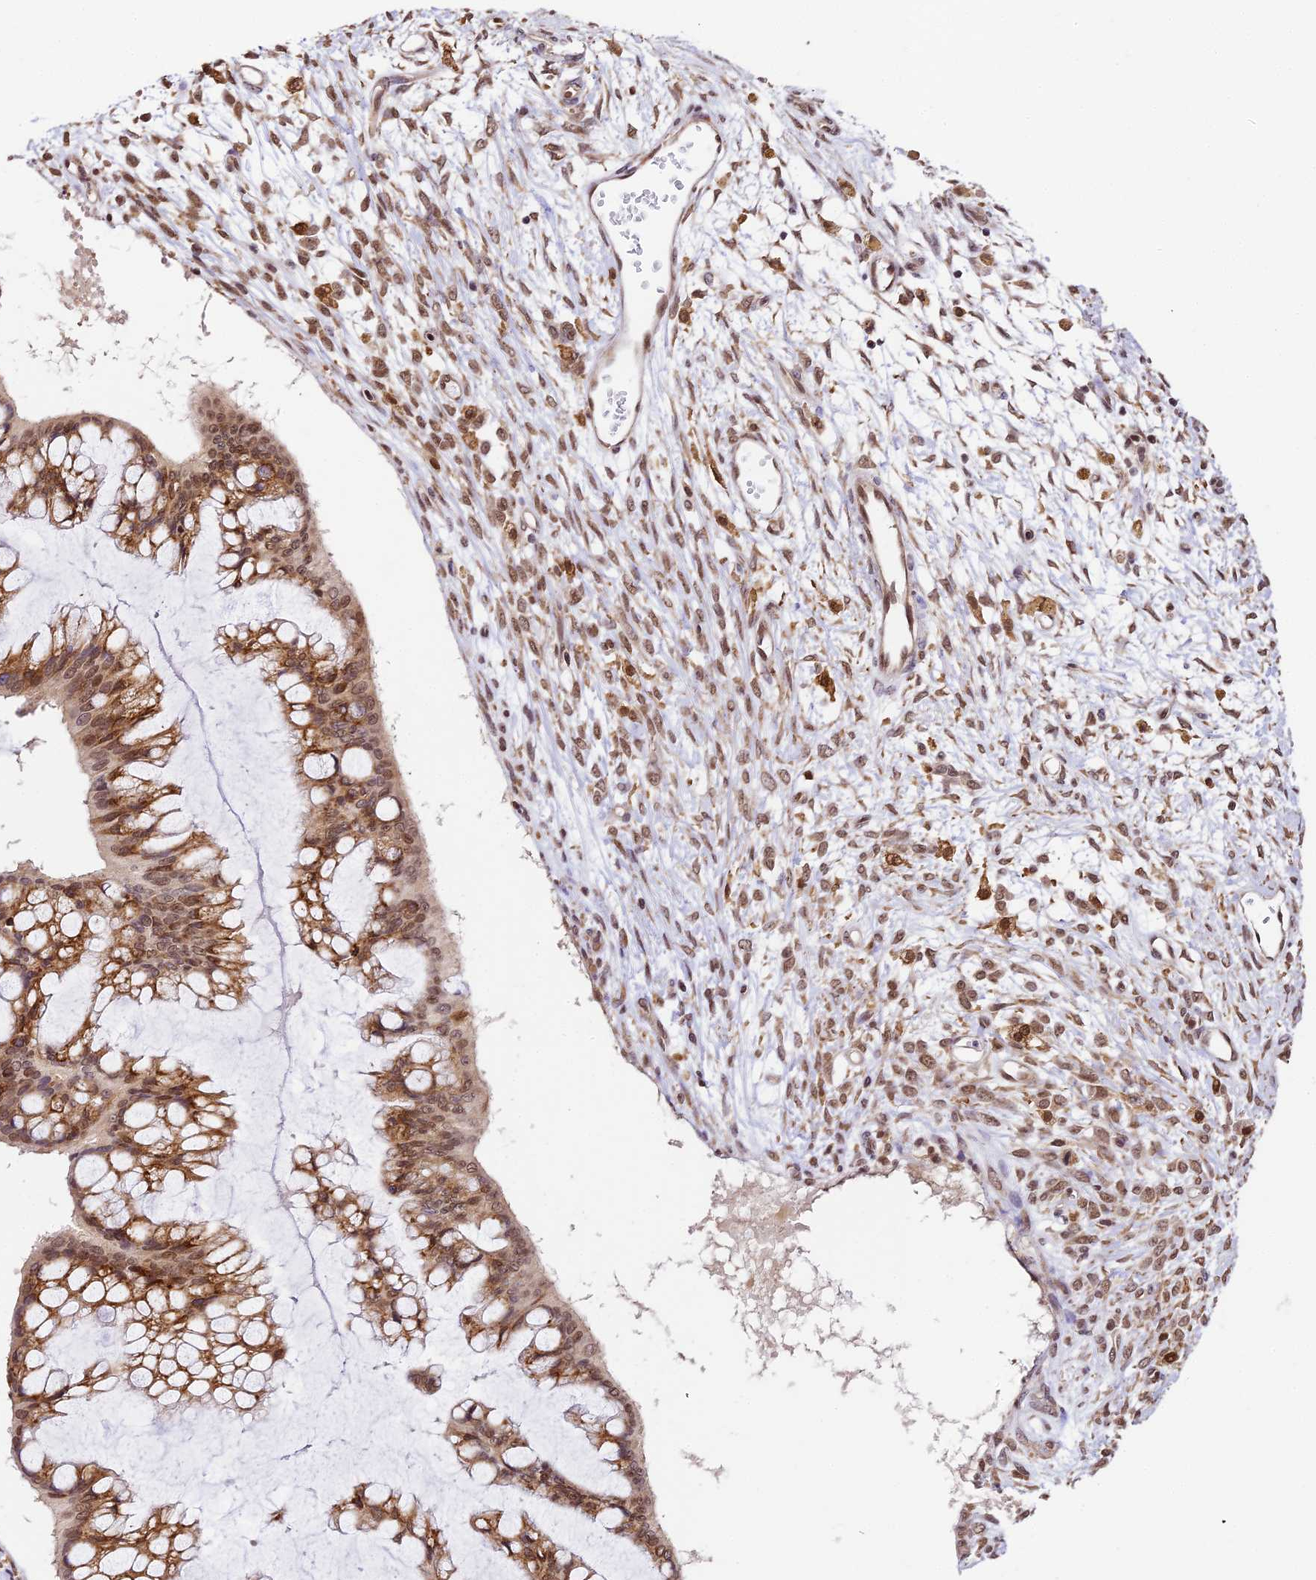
{"staining": {"intensity": "moderate", "quantity": "25%-75%", "location": "cytoplasmic/membranous,nuclear"}, "tissue": "ovarian cancer", "cell_type": "Tumor cells", "image_type": "cancer", "snomed": [{"axis": "morphology", "description": "Cystadenocarcinoma, mucinous, NOS"}, {"axis": "topography", "description": "Ovary"}], "caption": "This is an image of immunohistochemistry (IHC) staining of ovarian cancer (mucinous cystadenocarcinoma), which shows moderate expression in the cytoplasmic/membranous and nuclear of tumor cells.", "gene": "TRIM22", "patient": {"sex": "female", "age": 73}}